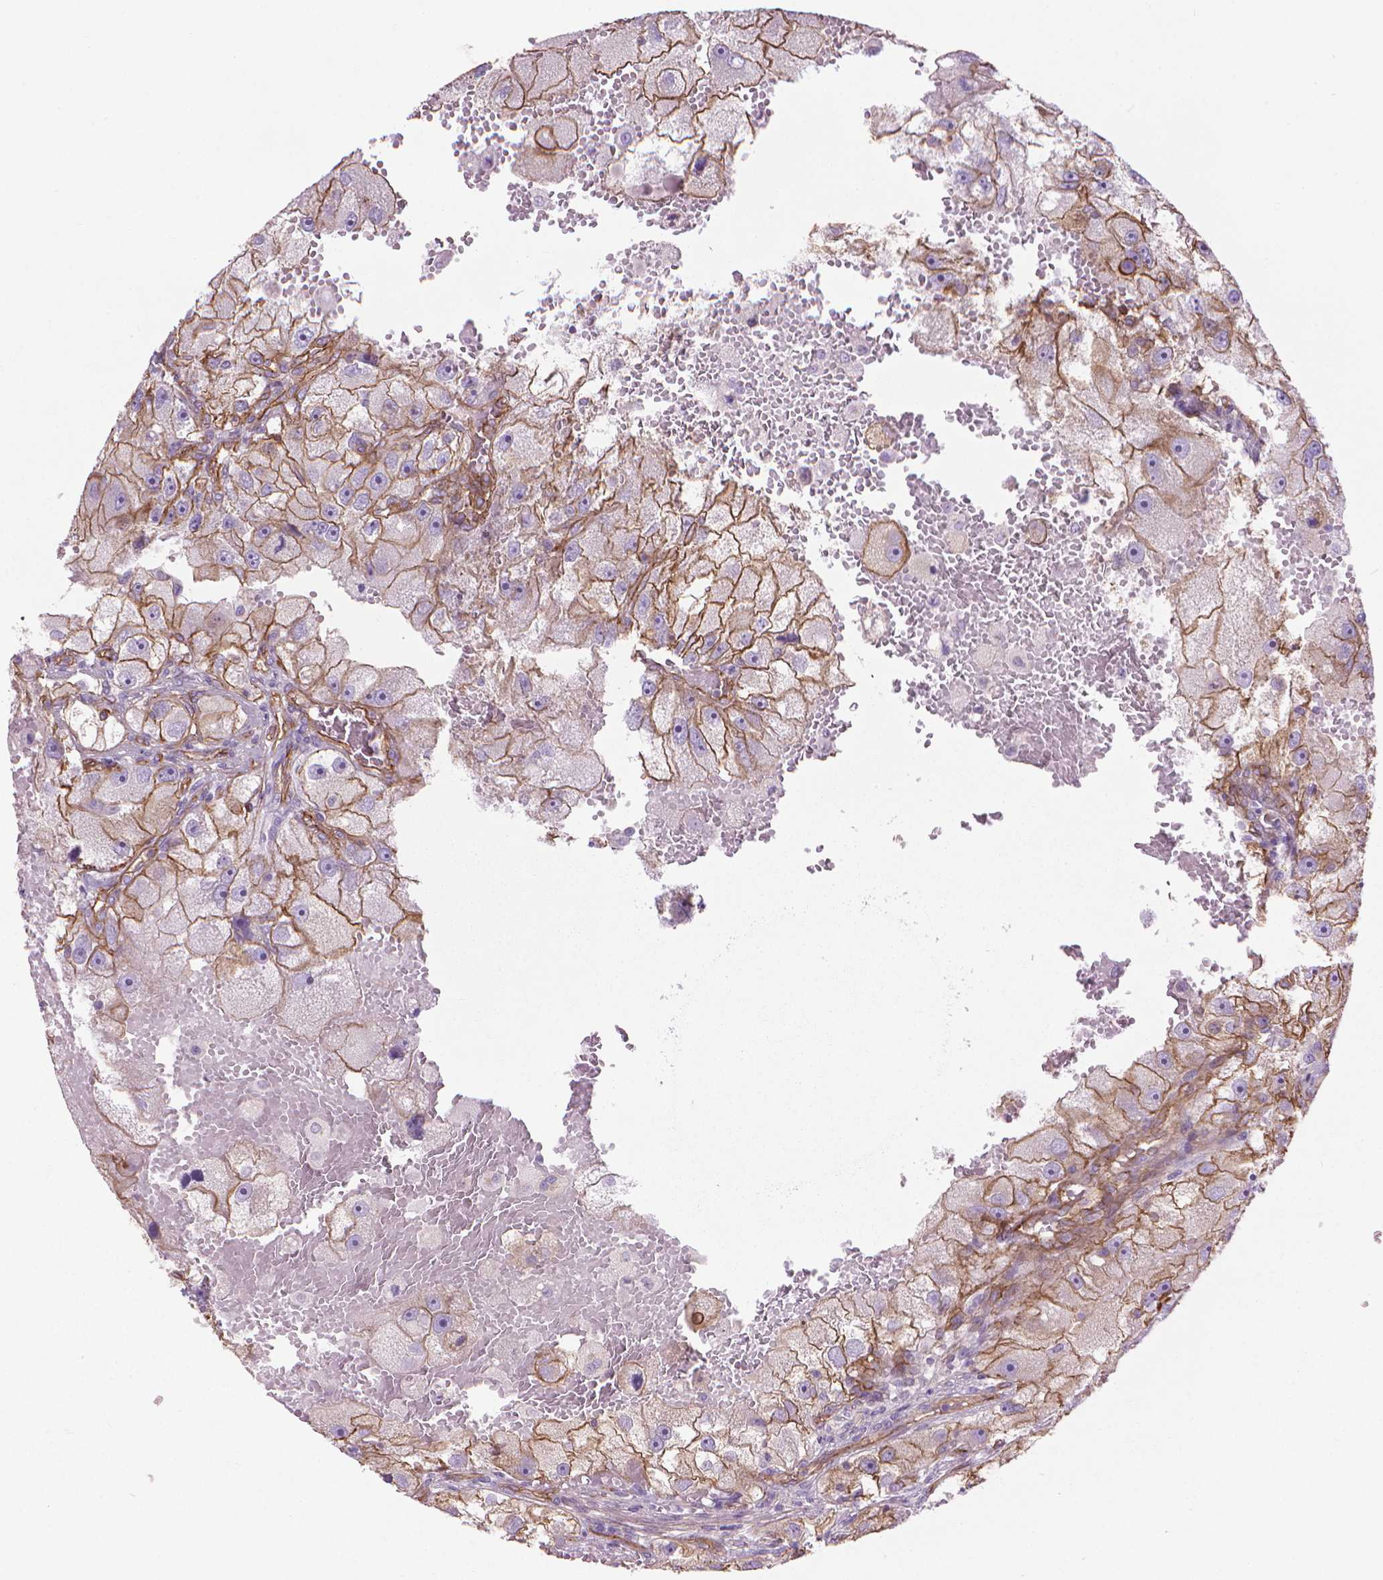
{"staining": {"intensity": "moderate", "quantity": "25%-75%", "location": "cytoplasmic/membranous"}, "tissue": "renal cancer", "cell_type": "Tumor cells", "image_type": "cancer", "snomed": [{"axis": "morphology", "description": "Adenocarcinoma, NOS"}, {"axis": "topography", "description": "Kidney"}], "caption": "Protein staining demonstrates moderate cytoplasmic/membranous expression in about 25%-75% of tumor cells in renal cancer.", "gene": "TENT5A", "patient": {"sex": "male", "age": 63}}